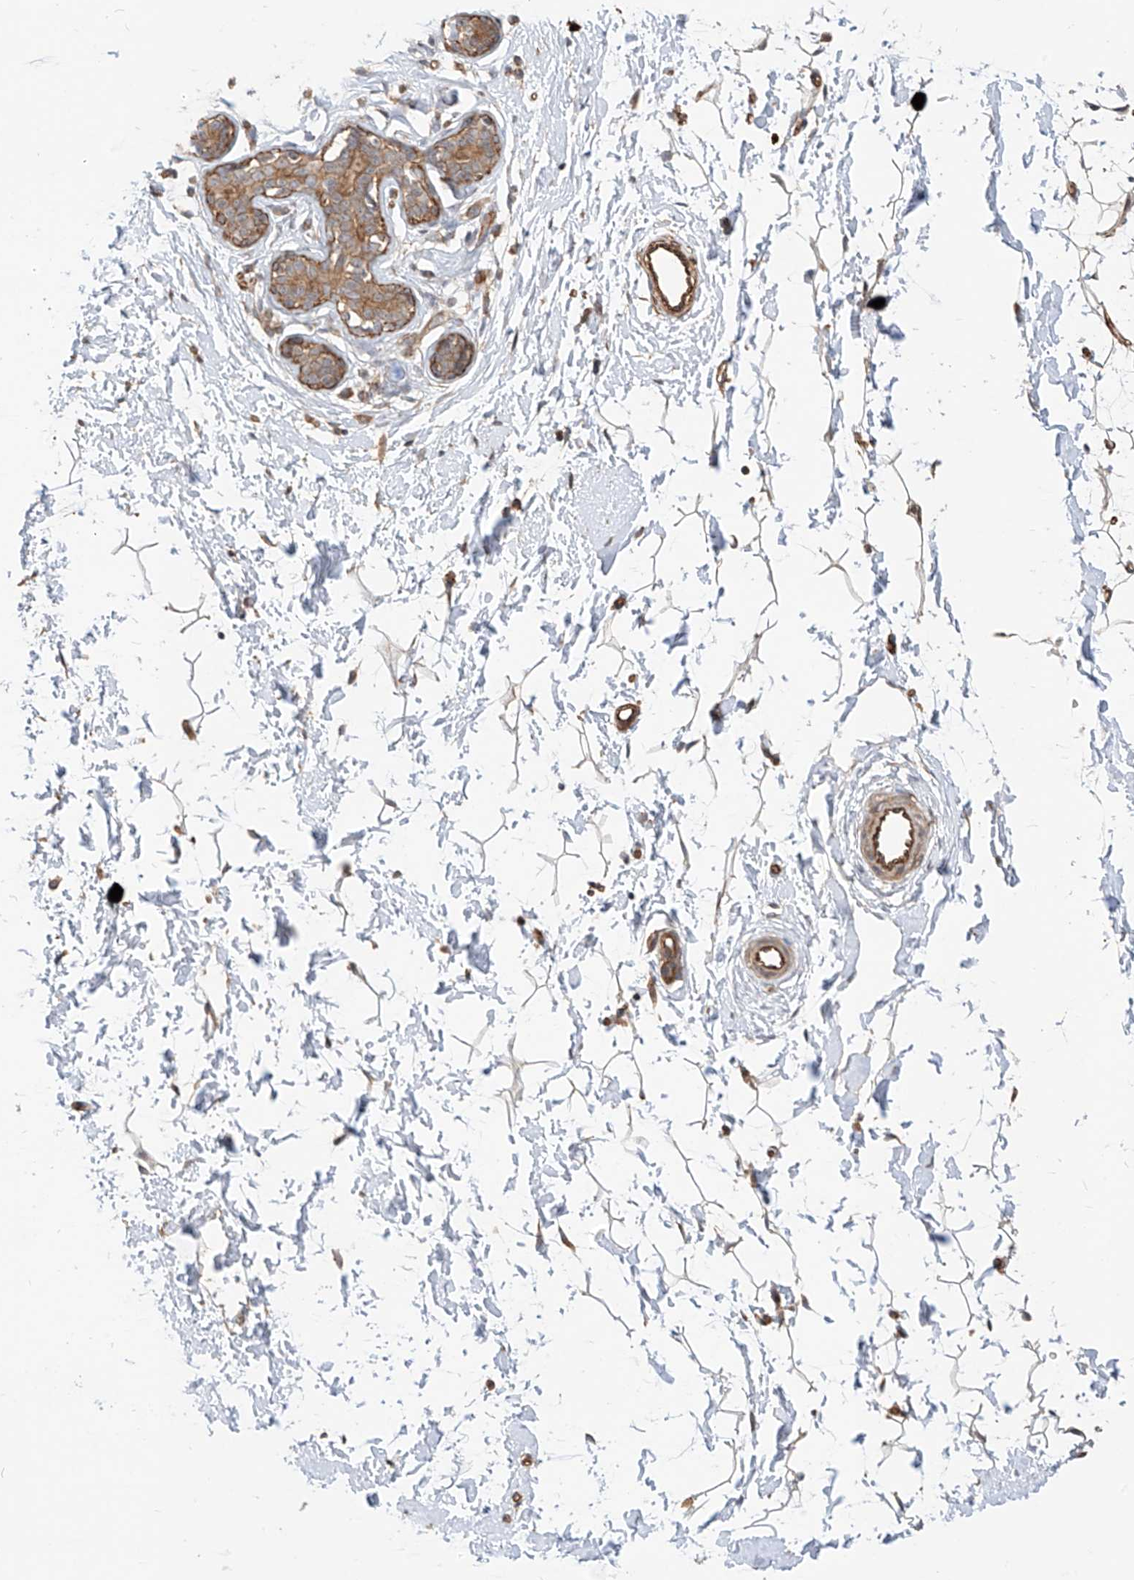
{"staining": {"intensity": "weak", "quantity": ">75%", "location": "cytoplasmic/membranous,nuclear"}, "tissue": "adipose tissue", "cell_type": "Adipocytes", "image_type": "normal", "snomed": [{"axis": "morphology", "description": "Normal tissue, NOS"}, {"axis": "topography", "description": "Breast"}], "caption": "Immunohistochemical staining of benign human adipose tissue demonstrates >75% levels of weak cytoplasmic/membranous,nuclear protein staining in approximately >75% of adipocytes.", "gene": "MTUS2", "patient": {"sex": "female", "age": 23}}